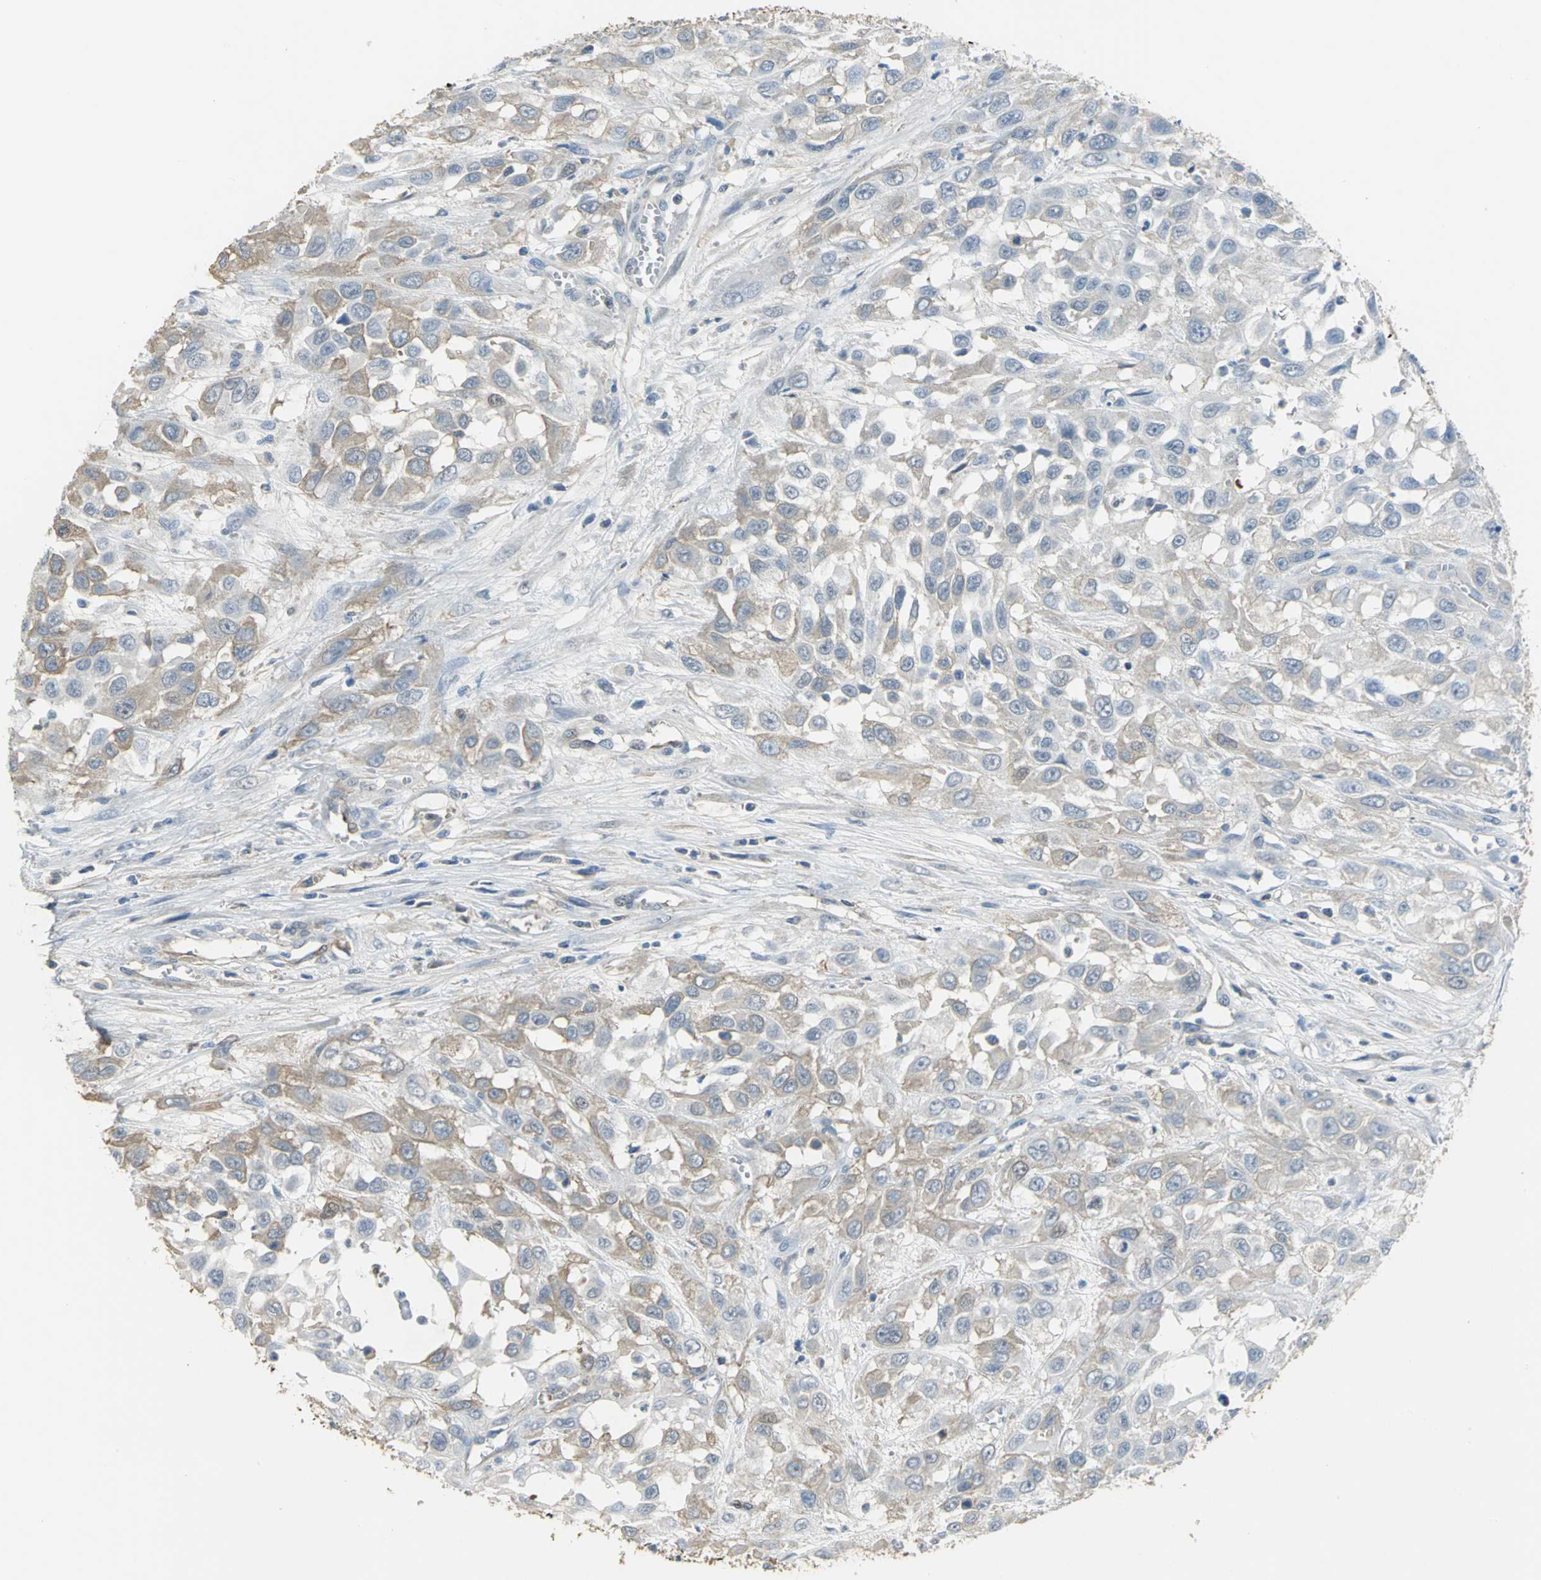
{"staining": {"intensity": "moderate", "quantity": ">75%", "location": "cytoplasmic/membranous"}, "tissue": "urothelial cancer", "cell_type": "Tumor cells", "image_type": "cancer", "snomed": [{"axis": "morphology", "description": "Urothelial carcinoma, High grade"}, {"axis": "topography", "description": "Urinary bladder"}], "caption": "Immunohistochemical staining of urothelial cancer exhibits medium levels of moderate cytoplasmic/membranous staining in about >75% of tumor cells.", "gene": "GYG2", "patient": {"sex": "male", "age": 57}}